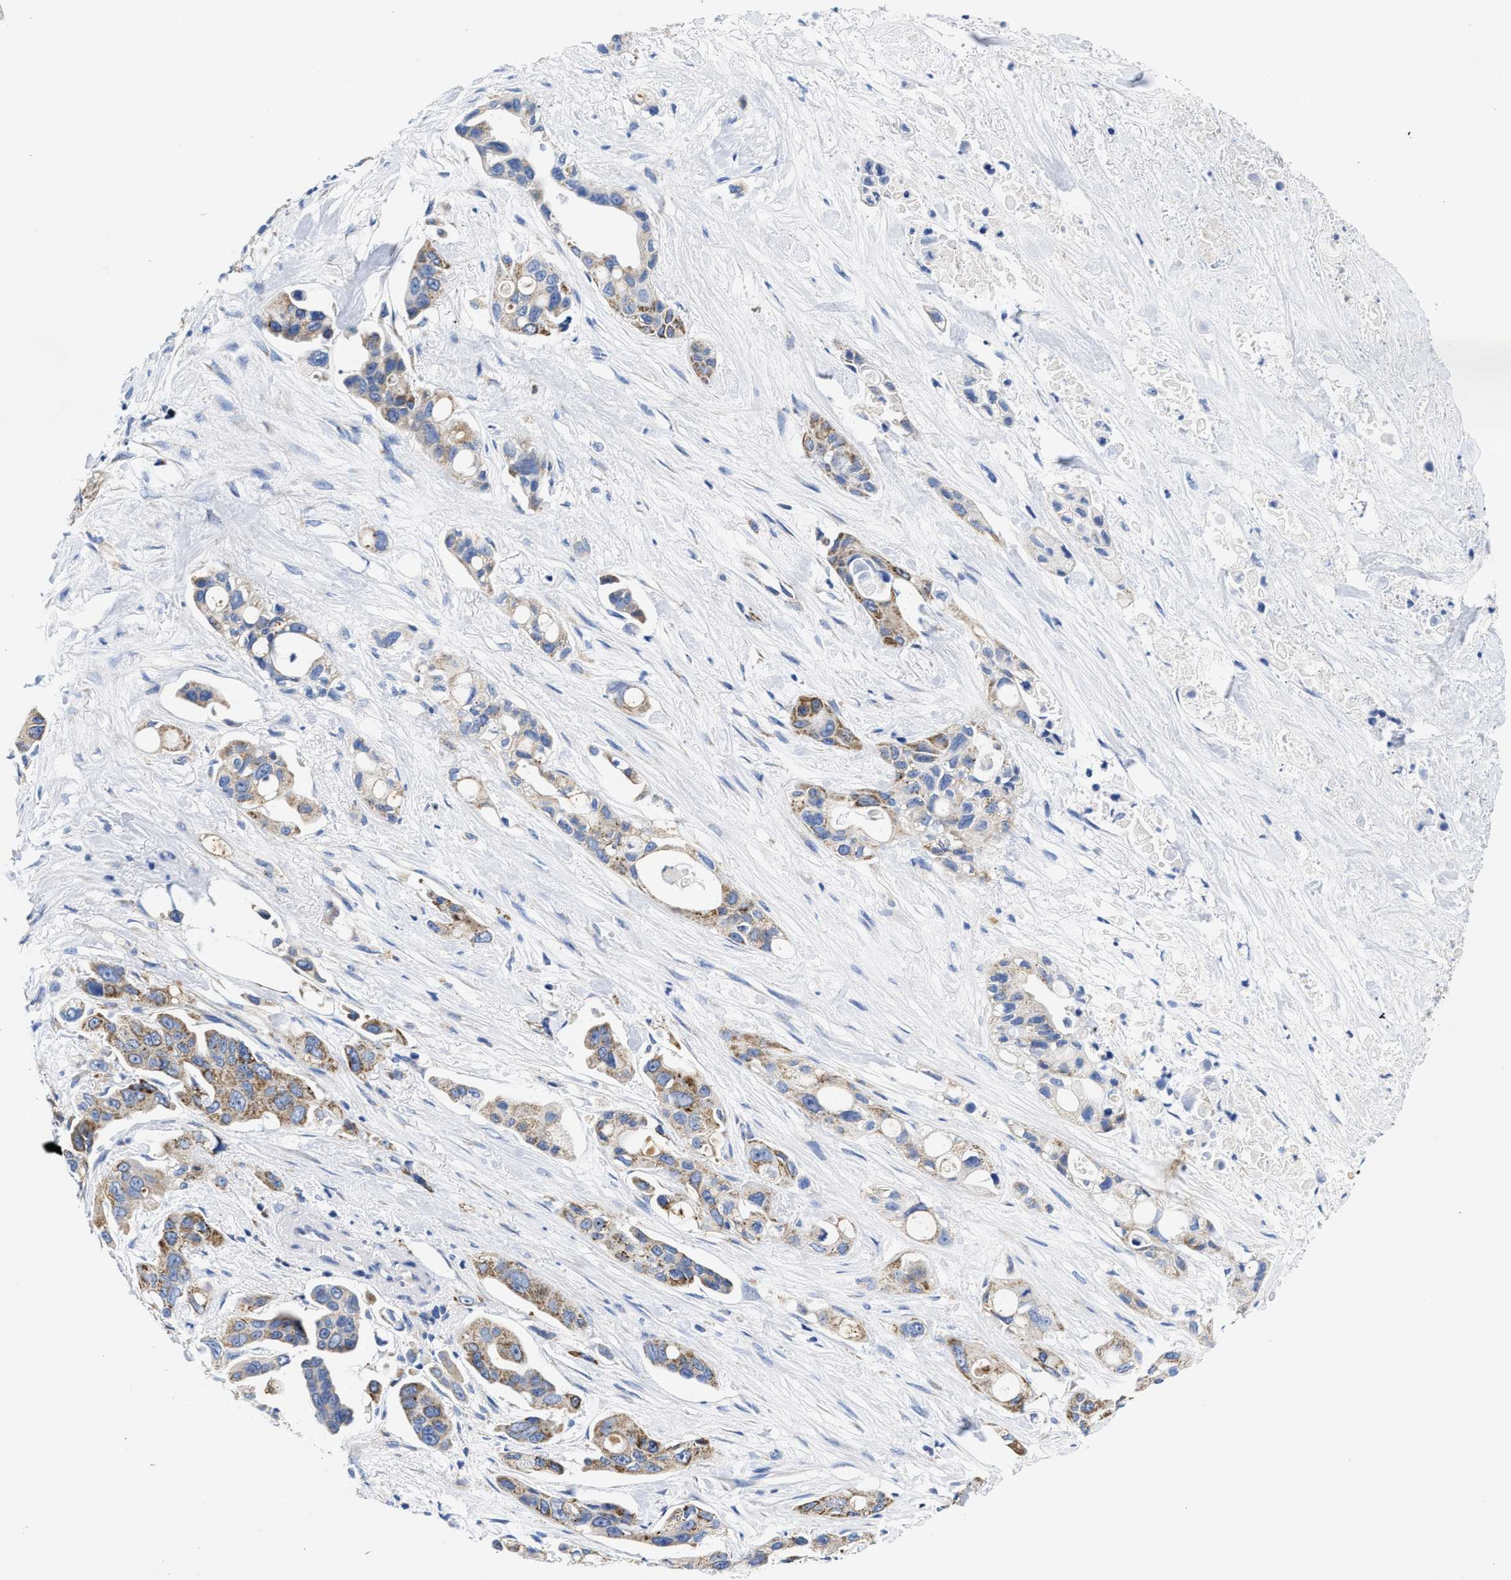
{"staining": {"intensity": "moderate", "quantity": ">75%", "location": "cytoplasmic/membranous"}, "tissue": "pancreatic cancer", "cell_type": "Tumor cells", "image_type": "cancer", "snomed": [{"axis": "morphology", "description": "Adenocarcinoma, NOS"}, {"axis": "topography", "description": "Pancreas"}], "caption": "An IHC photomicrograph of neoplastic tissue is shown. Protein staining in brown shows moderate cytoplasmic/membranous positivity in pancreatic adenocarcinoma within tumor cells.", "gene": "TBRG4", "patient": {"sex": "male", "age": 53}}